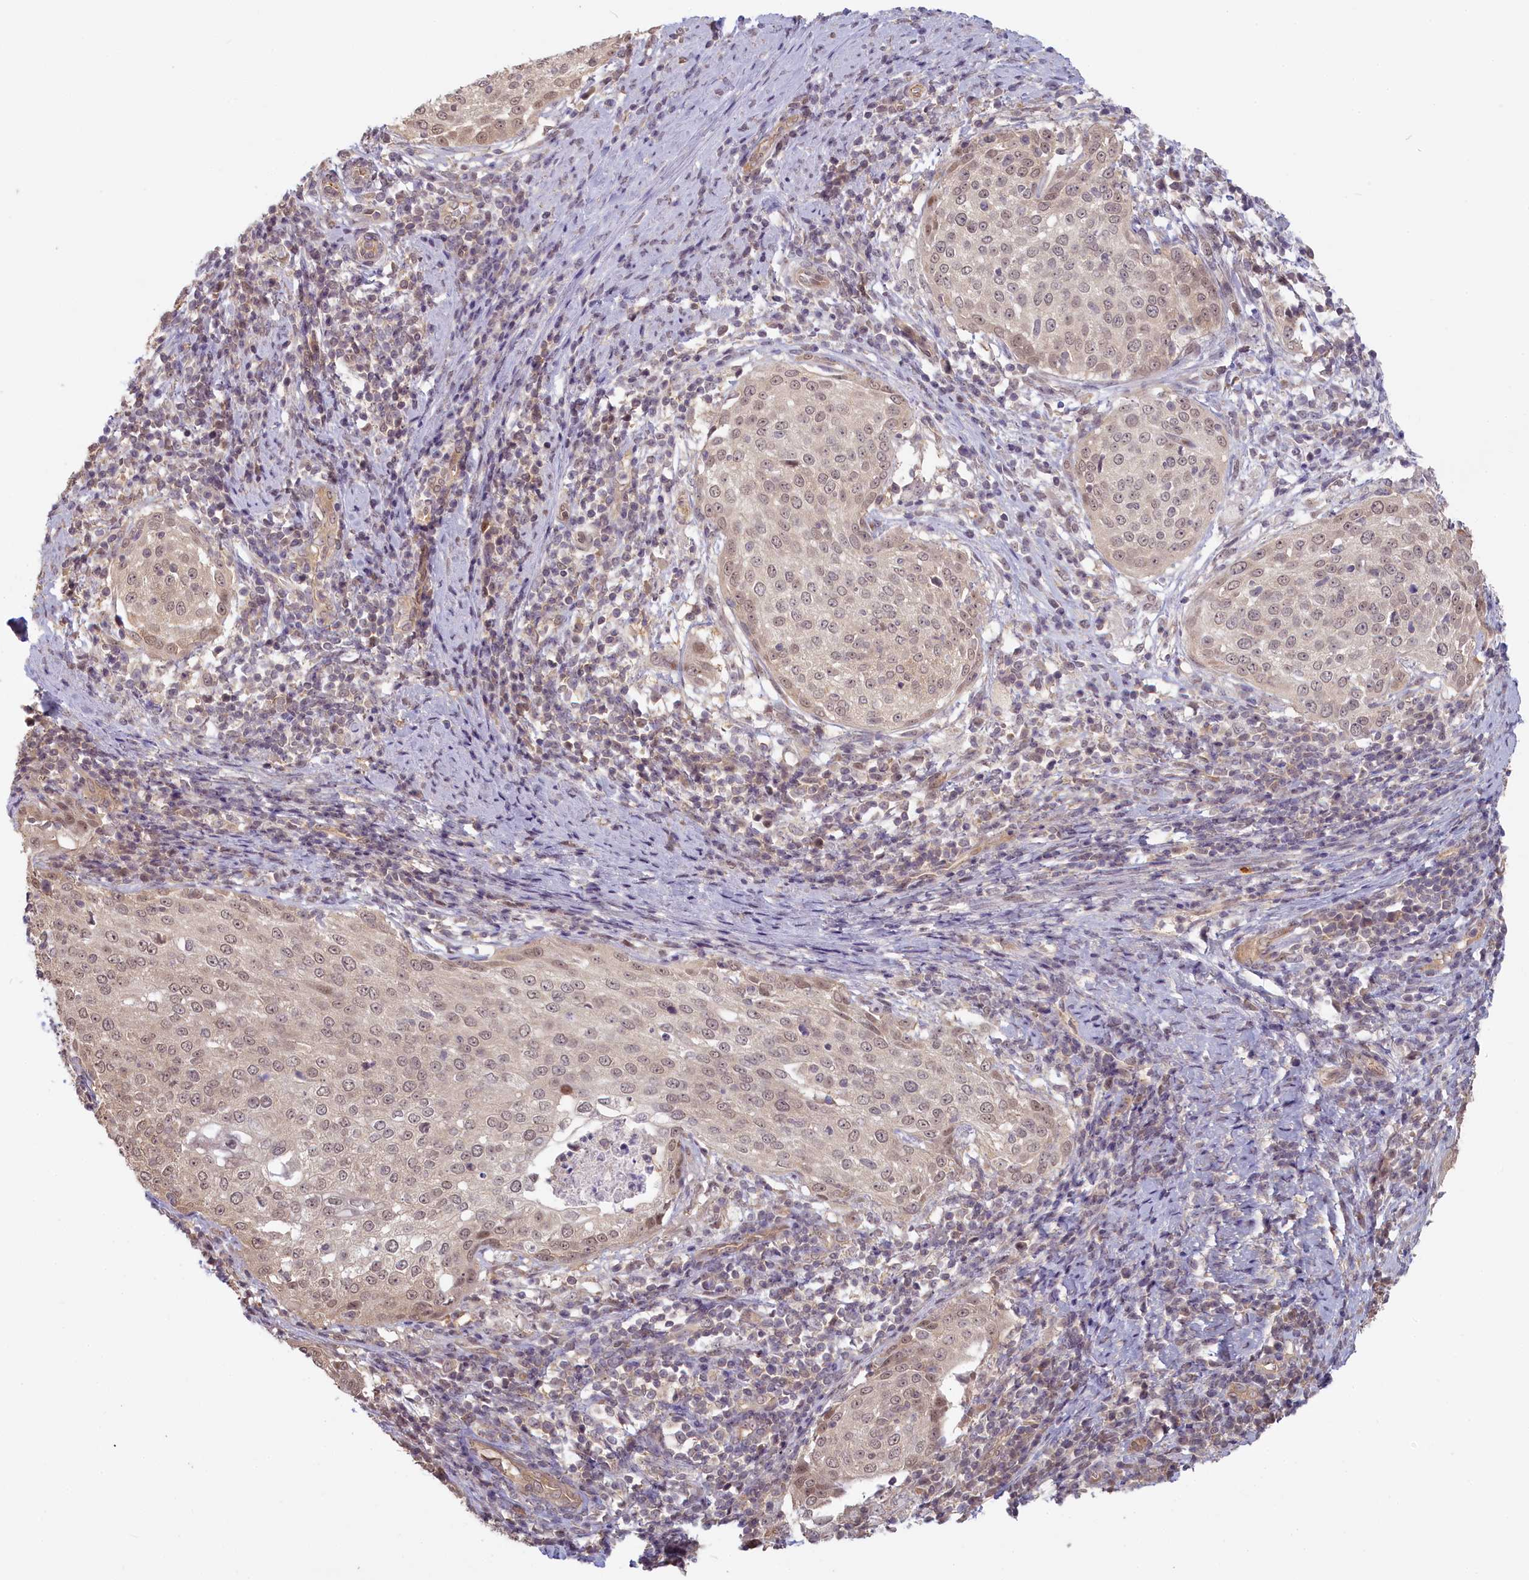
{"staining": {"intensity": "weak", "quantity": ">75%", "location": "nuclear"}, "tissue": "cervical cancer", "cell_type": "Tumor cells", "image_type": "cancer", "snomed": [{"axis": "morphology", "description": "Squamous cell carcinoma, NOS"}, {"axis": "topography", "description": "Cervix"}], "caption": "Immunohistochemistry (IHC) photomicrograph of neoplastic tissue: human cervical cancer stained using immunohistochemistry displays low levels of weak protein expression localized specifically in the nuclear of tumor cells, appearing as a nuclear brown color.", "gene": "C19orf44", "patient": {"sex": "female", "age": 57}}